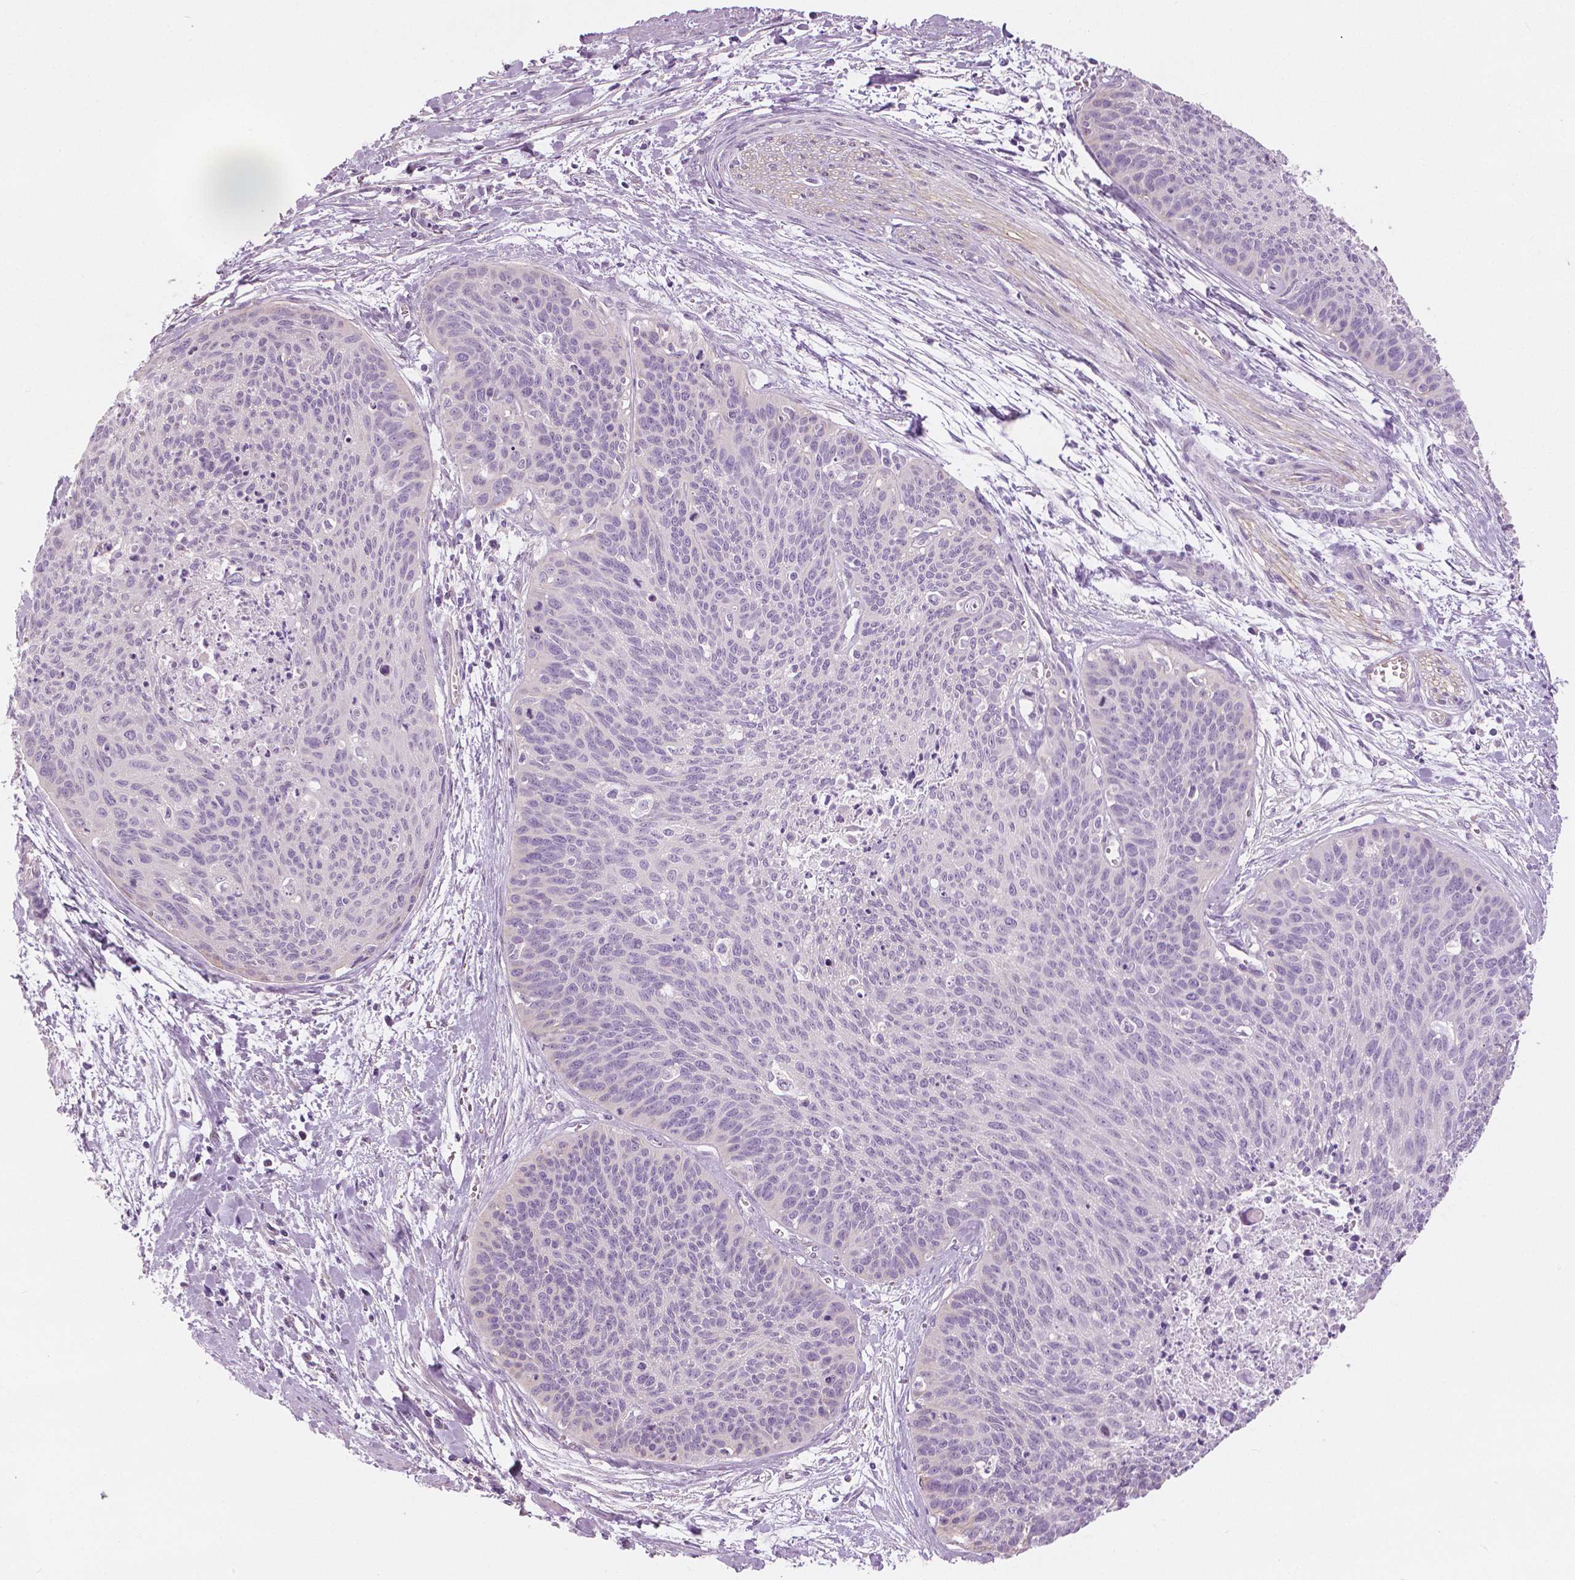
{"staining": {"intensity": "negative", "quantity": "none", "location": "none"}, "tissue": "cervical cancer", "cell_type": "Tumor cells", "image_type": "cancer", "snomed": [{"axis": "morphology", "description": "Squamous cell carcinoma, NOS"}, {"axis": "topography", "description": "Cervix"}], "caption": "There is no significant expression in tumor cells of cervical cancer.", "gene": "SLC24A1", "patient": {"sex": "female", "age": 55}}